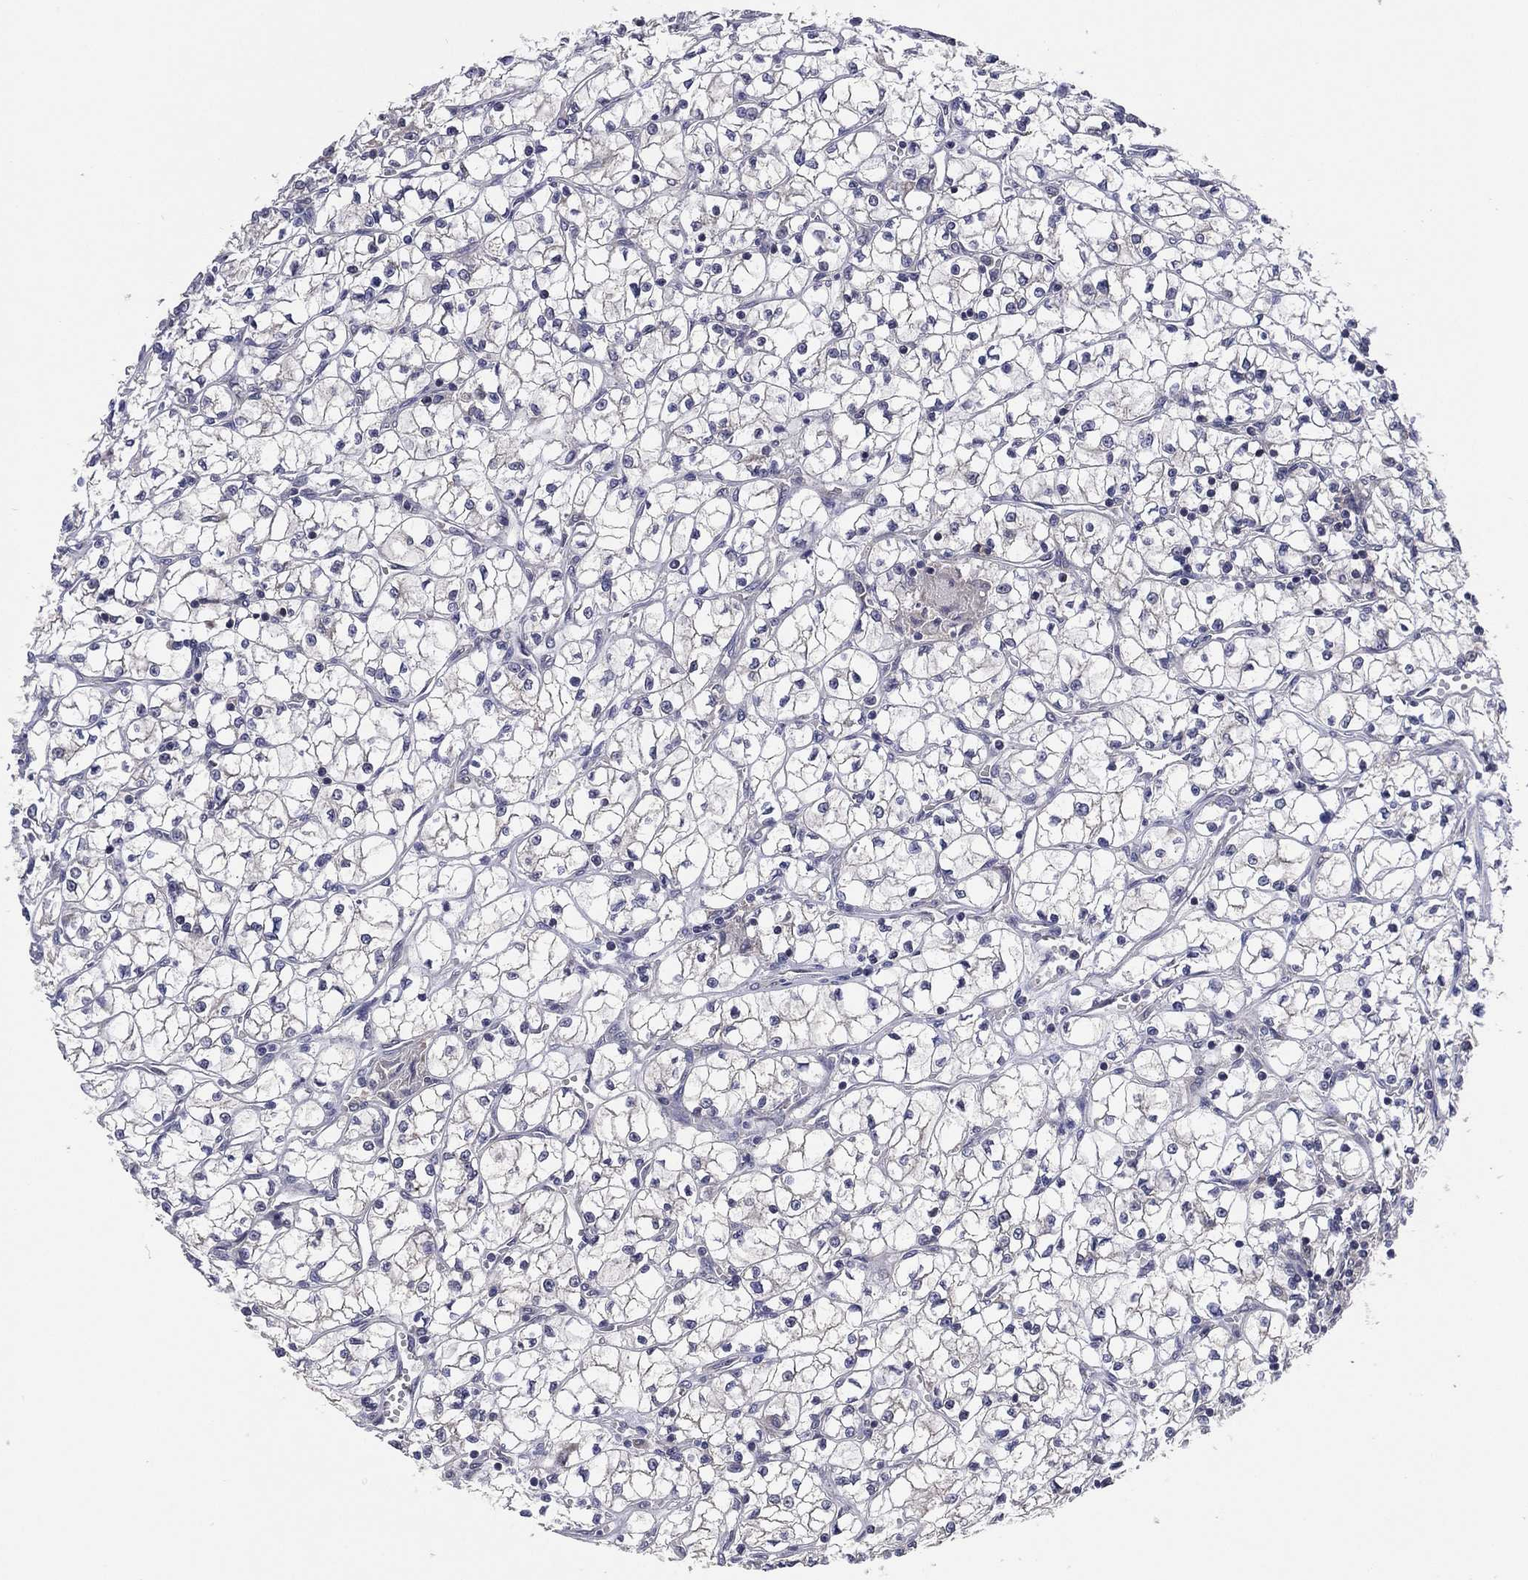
{"staining": {"intensity": "negative", "quantity": "none", "location": "none"}, "tissue": "renal cancer", "cell_type": "Tumor cells", "image_type": "cancer", "snomed": [{"axis": "morphology", "description": "Adenocarcinoma, NOS"}, {"axis": "topography", "description": "Kidney"}], "caption": "Immunohistochemistry (IHC) micrograph of neoplastic tissue: renal cancer stained with DAB shows no significant protein staining in tumor cells. Nuclei are stained in blue.", "gene": "SELENOO", "patient": {"sex": "female", "age": 64}}